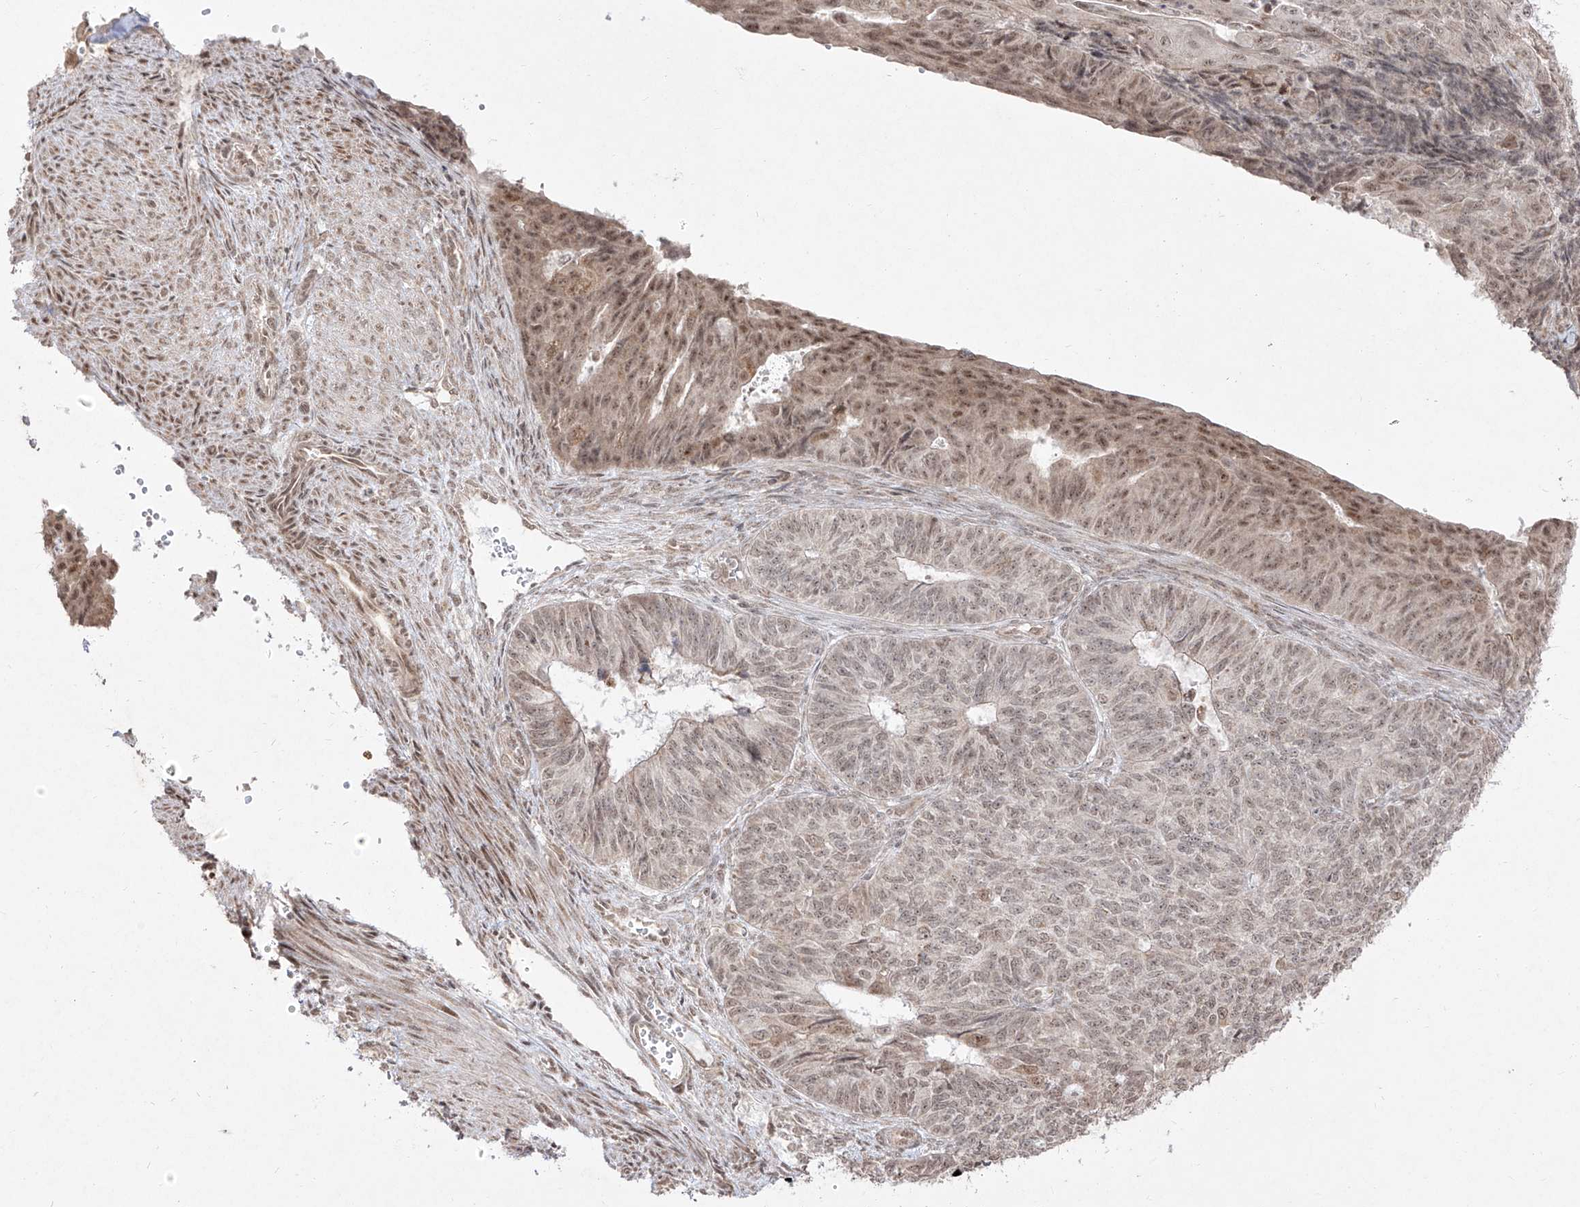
{"staining": {"intensity": "moderate", "quantity": "<25%", "location": "nuclear"}, "tissue": "endometrial cancer", "cell_type": "Tumor cells", "image_type": "cancer", "snomed": [{"axis": "morphology", "description": "Adenocarcinoma, NOS"}, {"axis": "topography", "description": "Endometrium"}], "caption": "The photomicrograph shows immunohistochemical staining of endometrial cancer (adenocarcinoma). There is moderate nuclear staining is appreciated in about <25% of tumor cells.", "gene": "SNRNP27", "patient": {"sex": "female", "age": 32}}